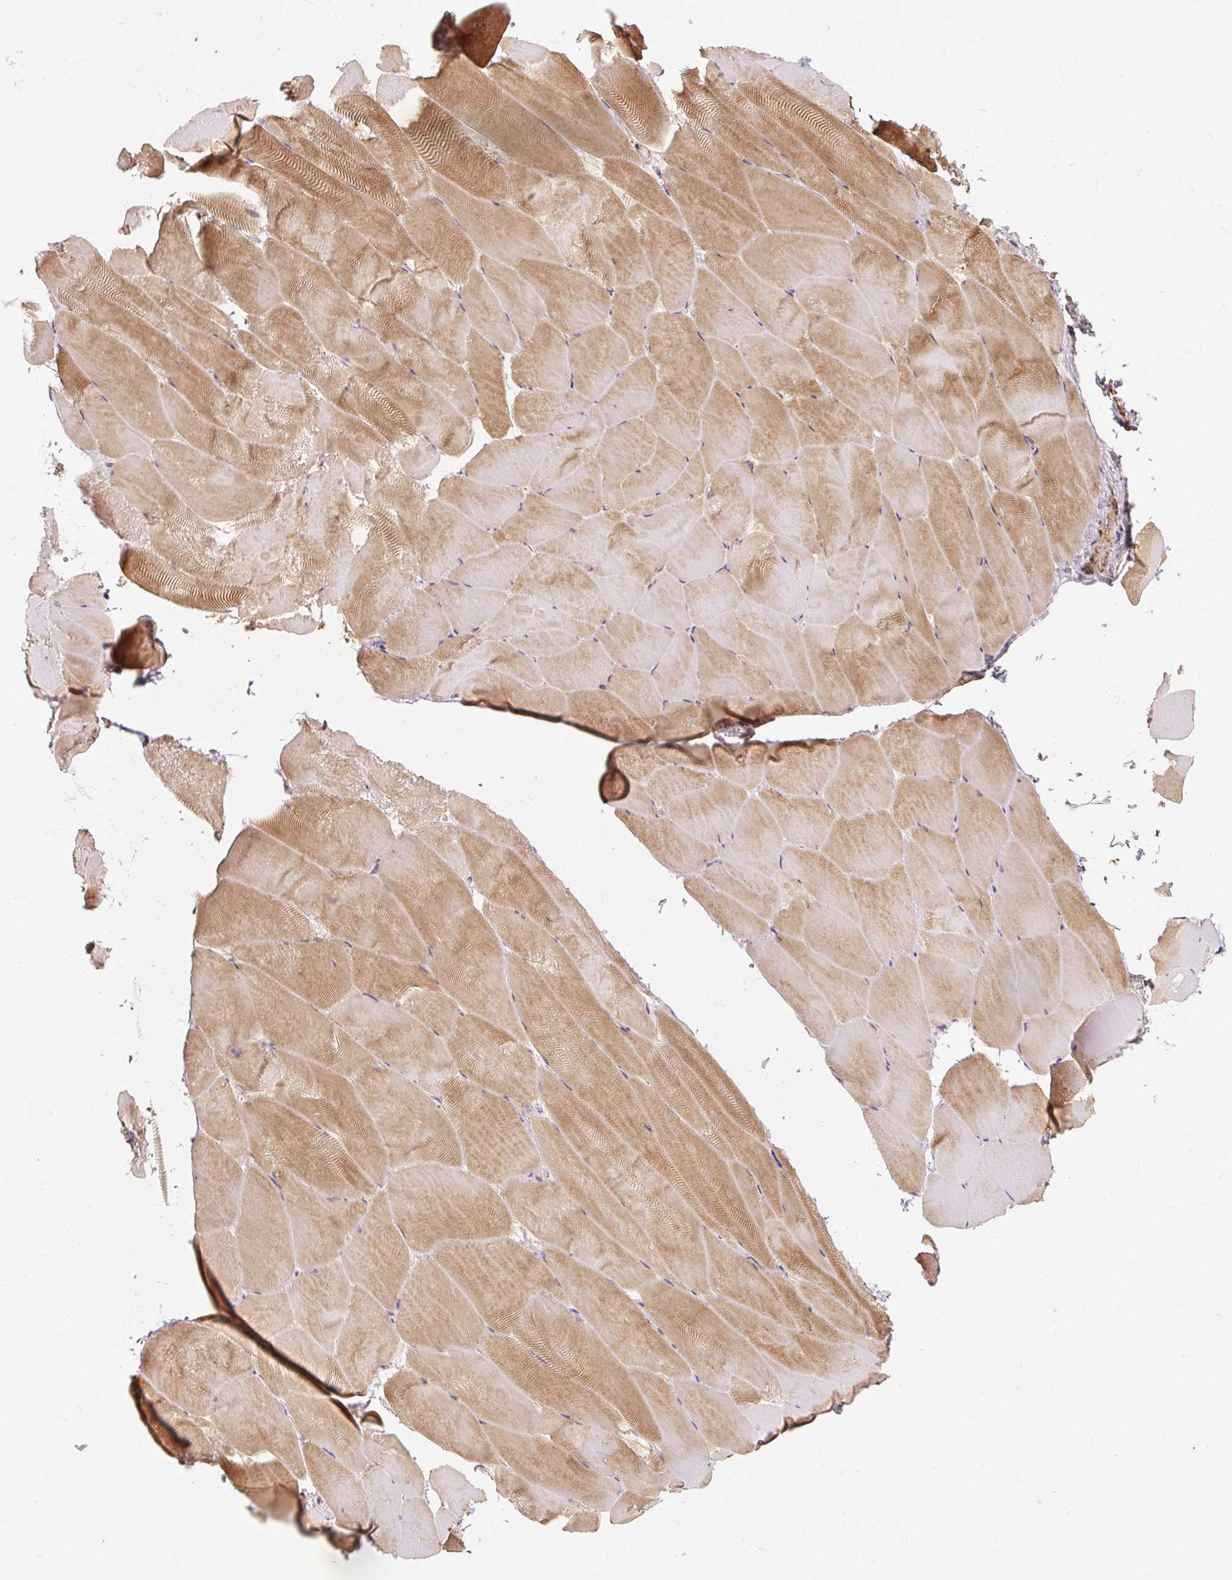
{"staining": {"intensity": "moderate", "quantity": "25%-75%", "location": "cytoplasmic/membranous"}, "tissue": "skeletal muscle", "cell_type": "Myocytes", "image_type": "normal", "snomed": [{"axis": "morphology", "description": "Normal tissue, NOS"}, {"axis": "topography", "description": "Skeletal muscle"}], "caption": "IHC (DAB (3,3'-diaminobenzidine)) staining of normal human skeletal muscle exhibits moderate cytoplasmic/membranous protein expression in about 25%-75% of myocytes. Immunohistochemistry stains the protein in brown and the nuclei are stained blue.", "gene": "RB1CC1", "patient": {"sex": "female", "age": 64}}